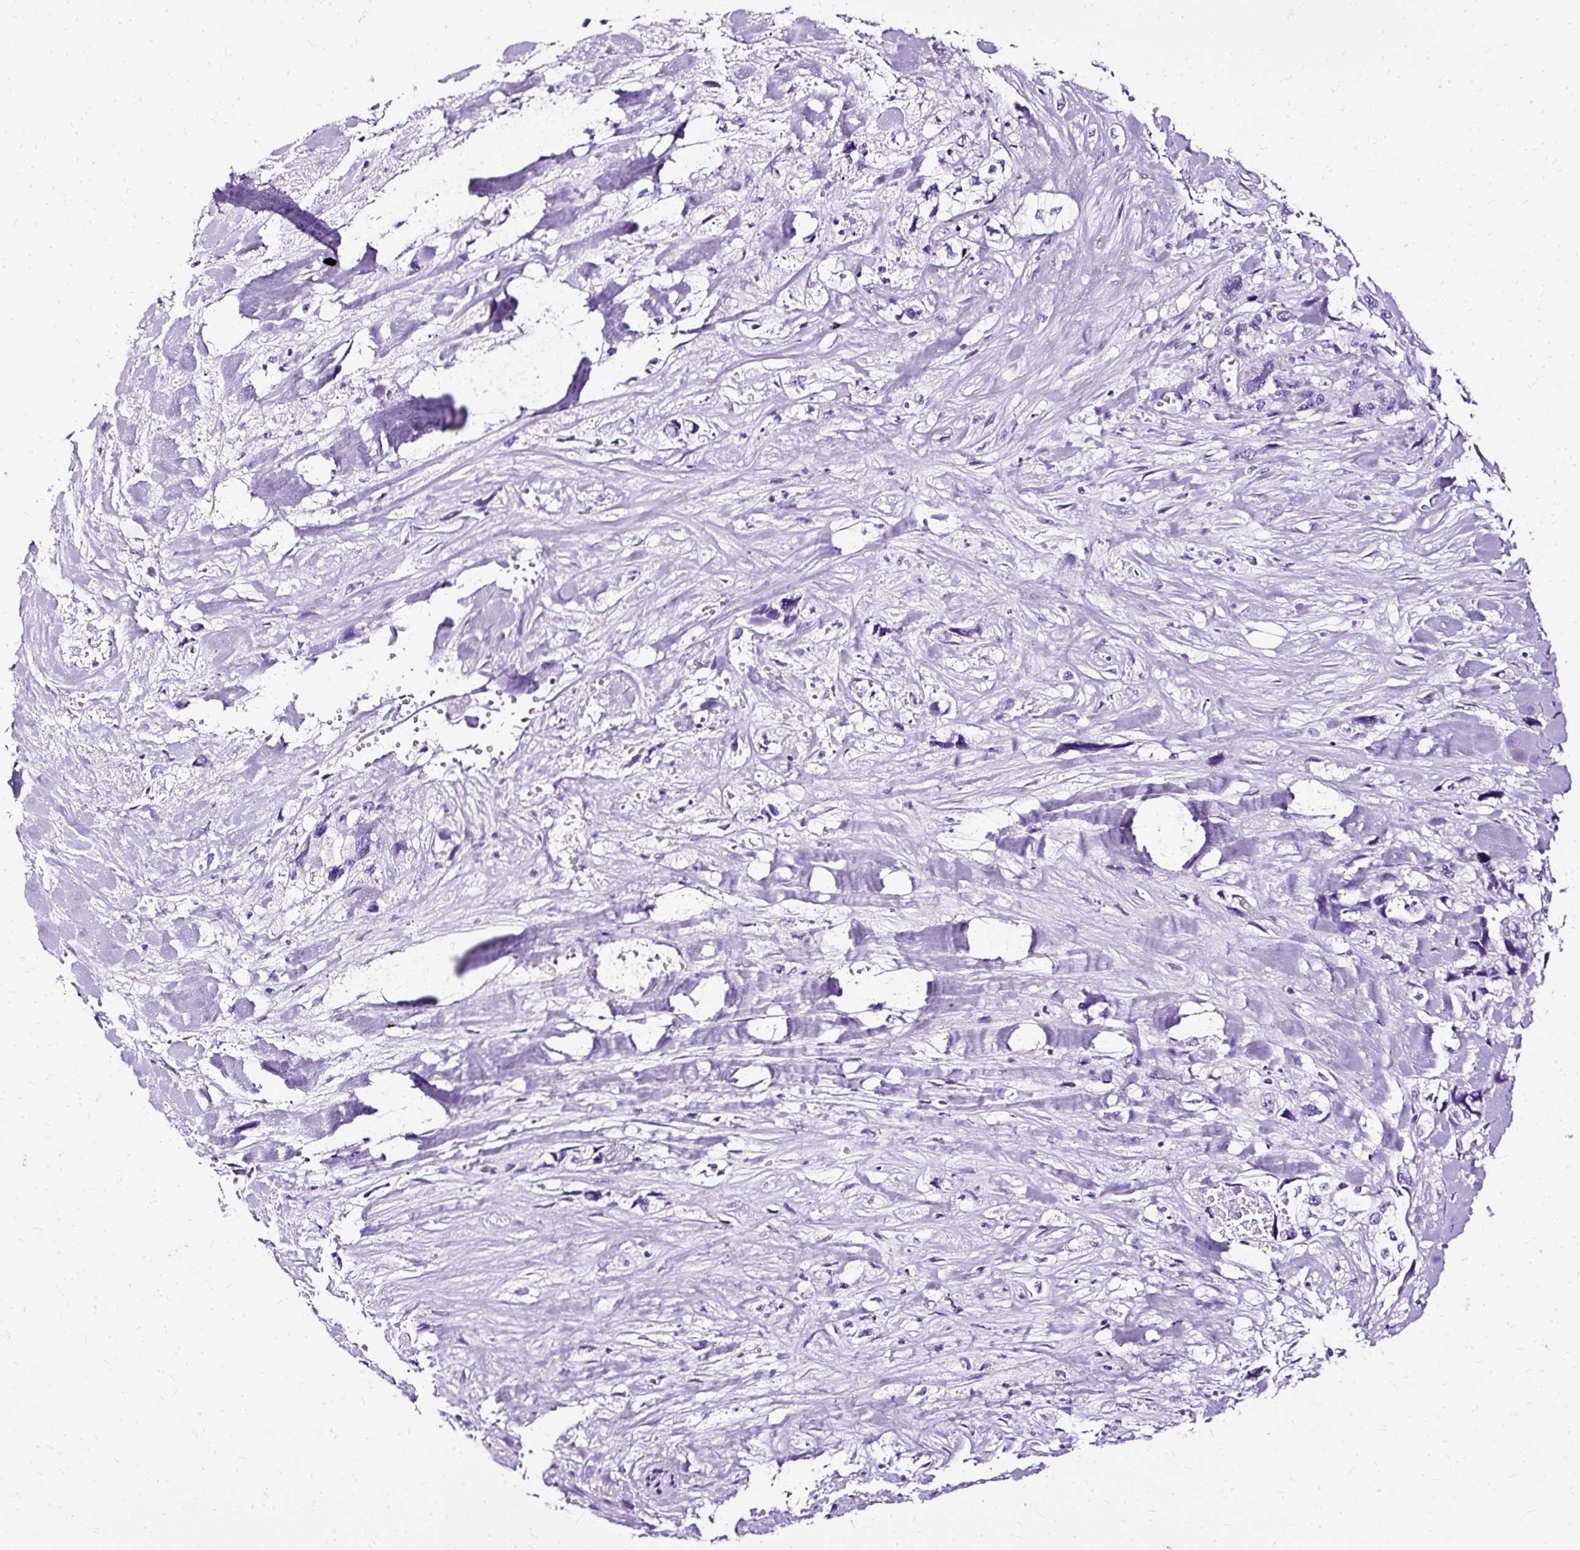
{"staining": {"intensity": "negative", "quantity": "none", "location": "none"}, "tissue": "pancreatic cancer", "cell_type": "Tumor cells", "image_type": "cancer", "snomed": [{"axis": "morphology", "description": "Adenocarcinoma, NOS"}, {"axis": "topography", "description": "Pancreas"}], "caption": "Pancreatic cancer was stained to show a protein in brown. There is no significant staining in tumor cells.", "gene": "SLC8A2", "patient": {"sex": "male", "age": 46}}